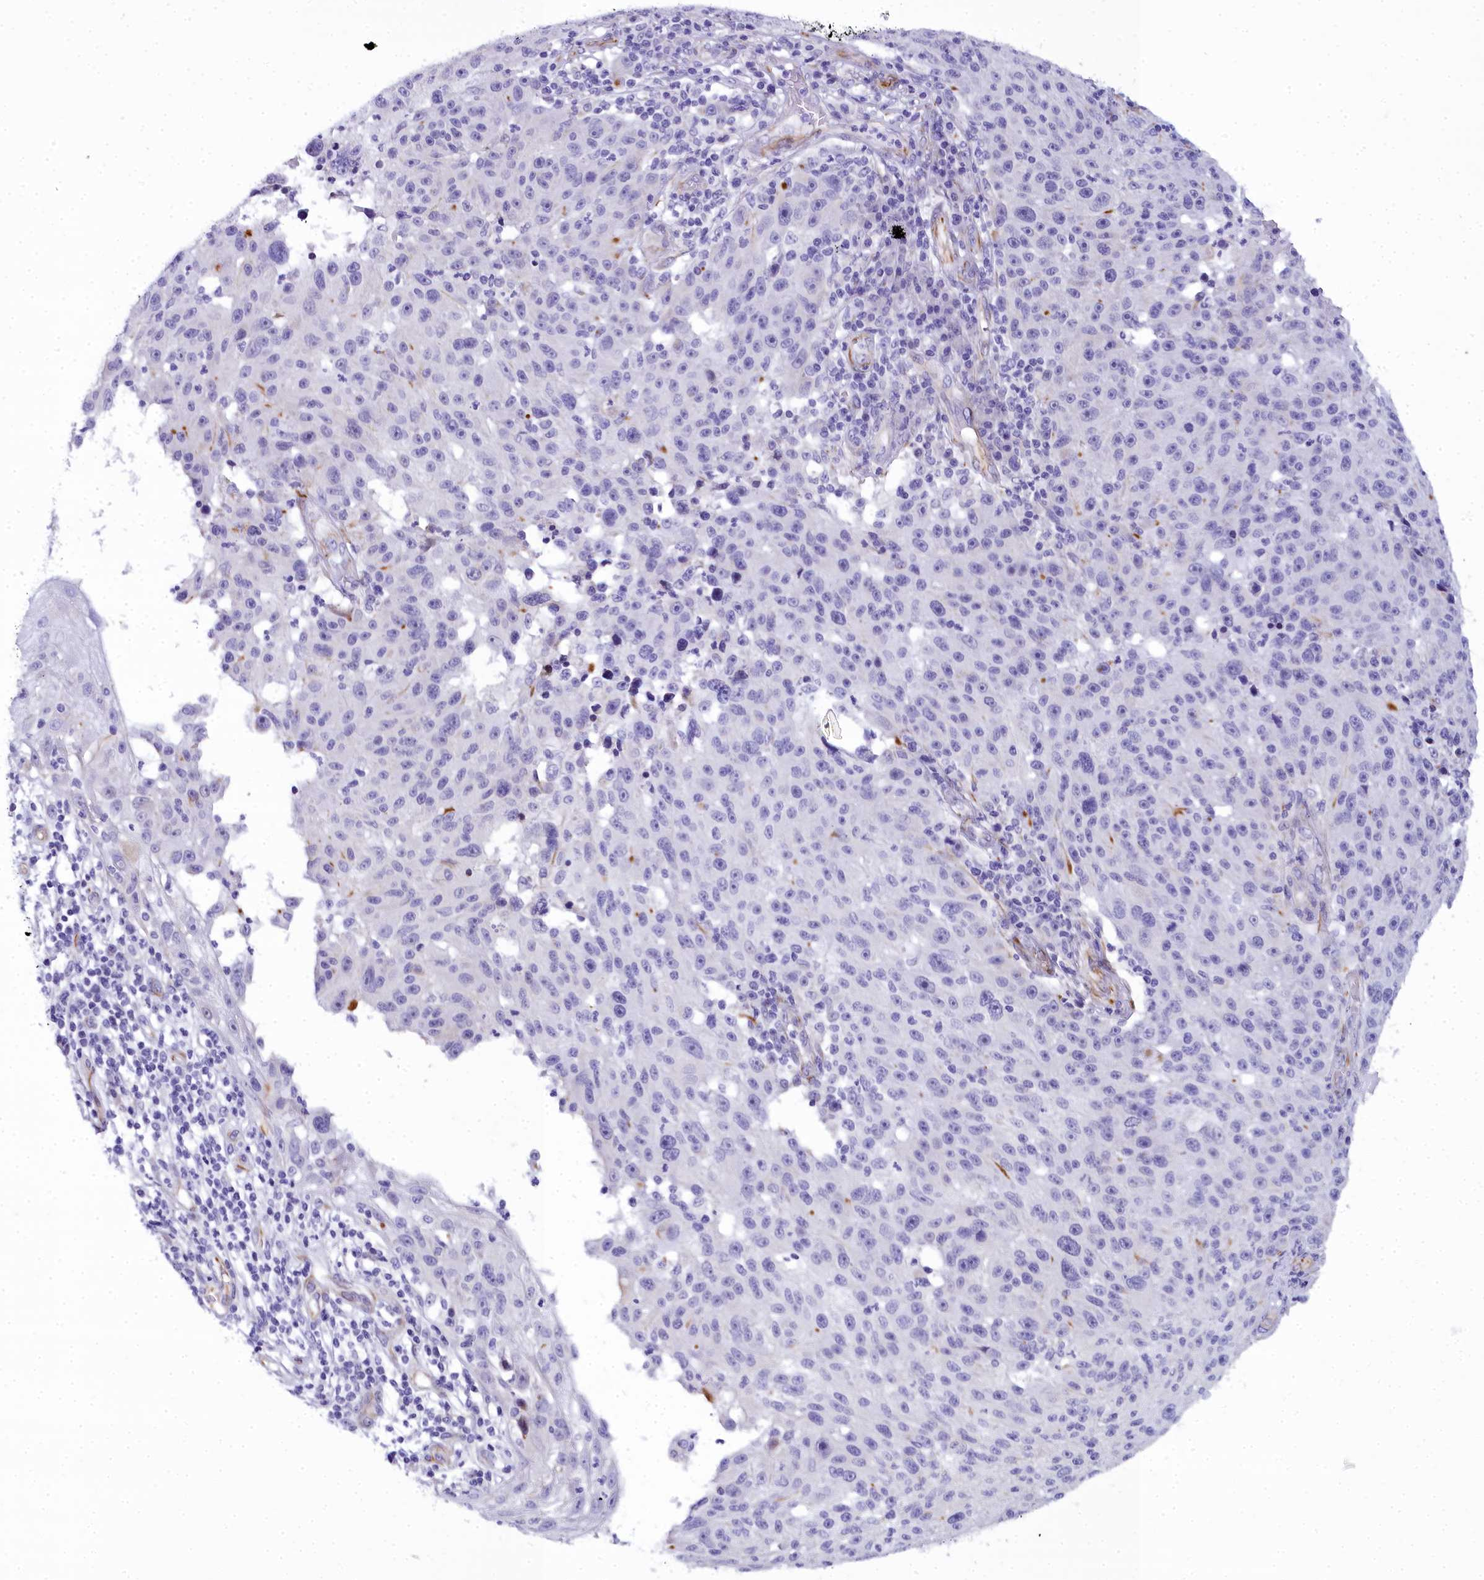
{"staining": {"intensity": "negative", "quantity": "none", "location": "none"}, "tissue": "melanoma", "cell_type": "Tumor cells", "image_type": "cancer", "snomed": [{"axis": "morphology", "description": "Malignant melanoma, NOS"}, {"axis": "topography", "description": "Skin"}], "caption": "The photomicrograph exhibits no staining of tumor cells in melanoma.", "gene": "TIMM22", "patient": {"sex": "male", "age": 53}}